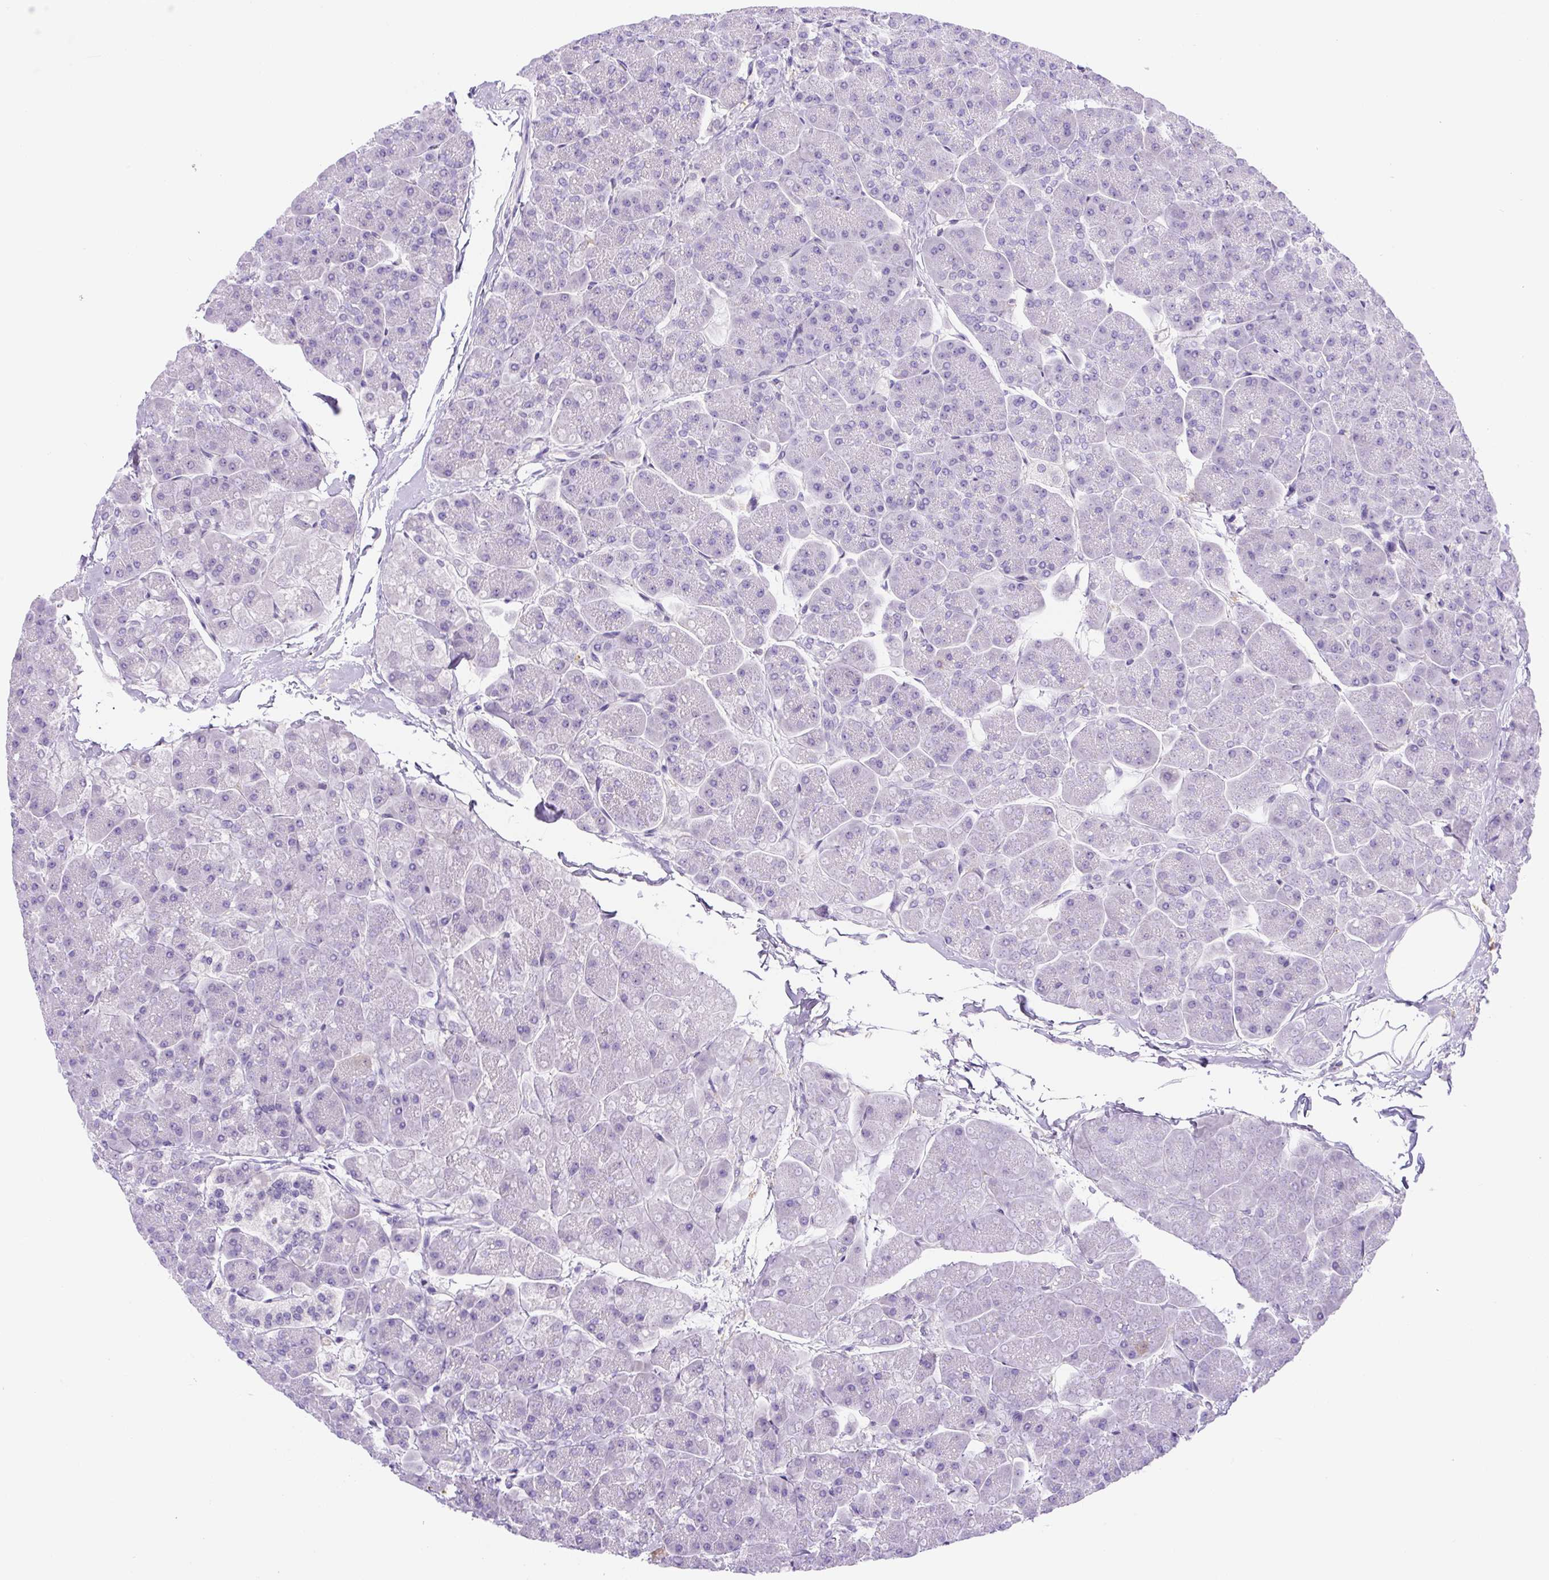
{"staining": {"intensity": "negative", "quantity": "none", "location": "none"}, "tissue": "pancreas", "cell_type": "Exocrine glandular cells", "image_type": "normal", "snomed": [{"axis": "morphology", "description": "Normal tissue, NOS"}, {"axis": "topography", "description": "Pancreas"}, {"axis": "topography", "description": "Peripheral nerve tissue"}], "caption": "The photomicrograph exhibits no staining of exocrine glandular cells in unremarkable pancreas. (Stains: DAB immunohistochemistry with hematoxylin counter stain, Microscopy: brightfield microscopy at high magnification).", "gene": "ASB4", "patient": {"sex": "male", "age": 54}}